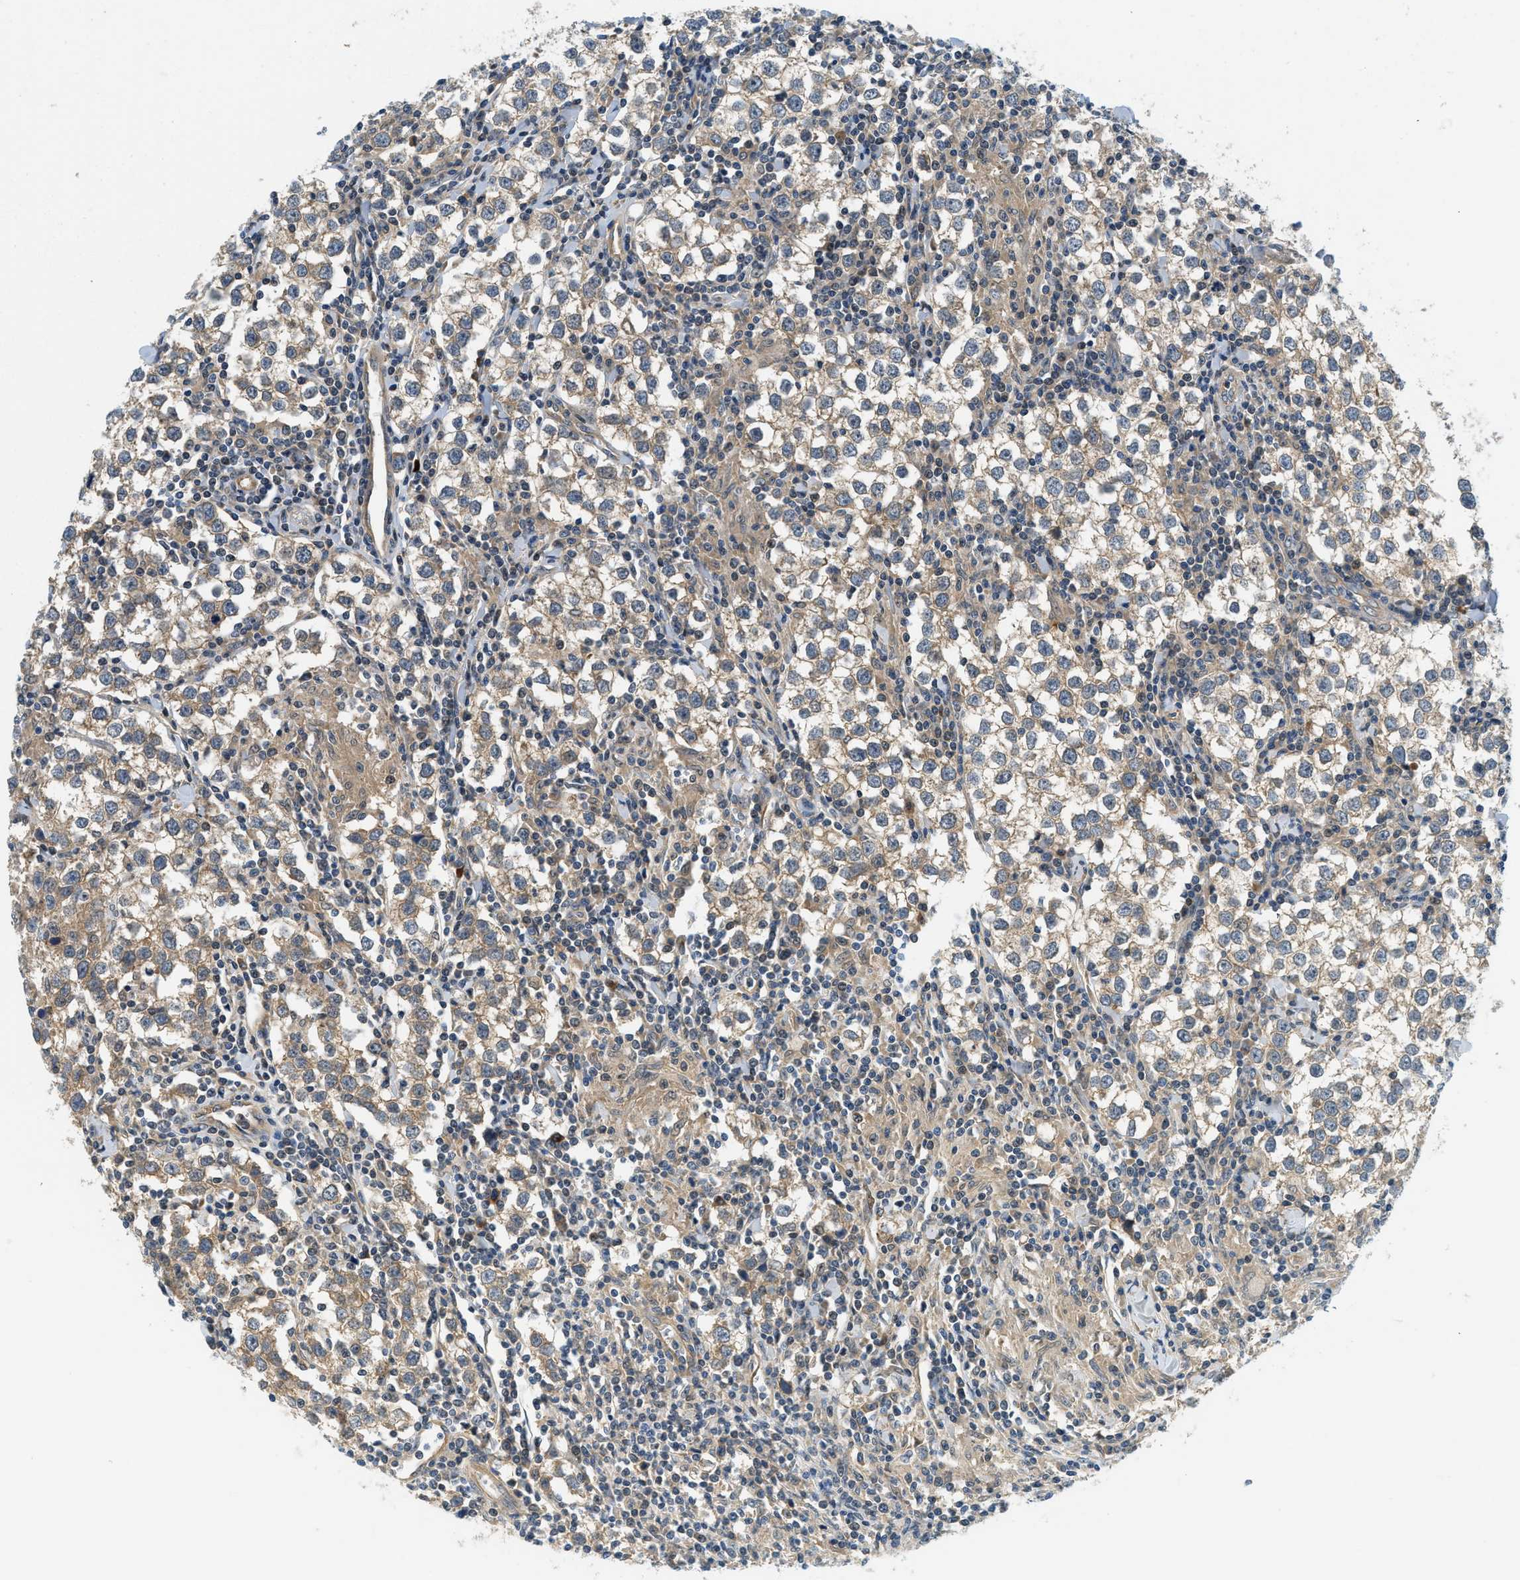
{"staining": {"intensity": "weak", "quantity": ">75%", "location": "cytoplasmic/membranous"}, "tissue": "testis cancer", "cell_type": "Tumor cells", "image_type": "cancer", "snomed": [{"axis": "morphology", "description": "Seminoma, NOS"}, {"axis": "morphology", "description": "Carcinoma, Embryonal, NOS"}, {"axis": "topography", "description": "Testis"}], "caption": "Embryonal carcinoma (testis) stained for a protein (brown) shows weak cytoplasmic/membranous positive expression in about >75% of tumor cells.", "gene": "KCNK1", "patient": {"sex": "male", "age": 36}}